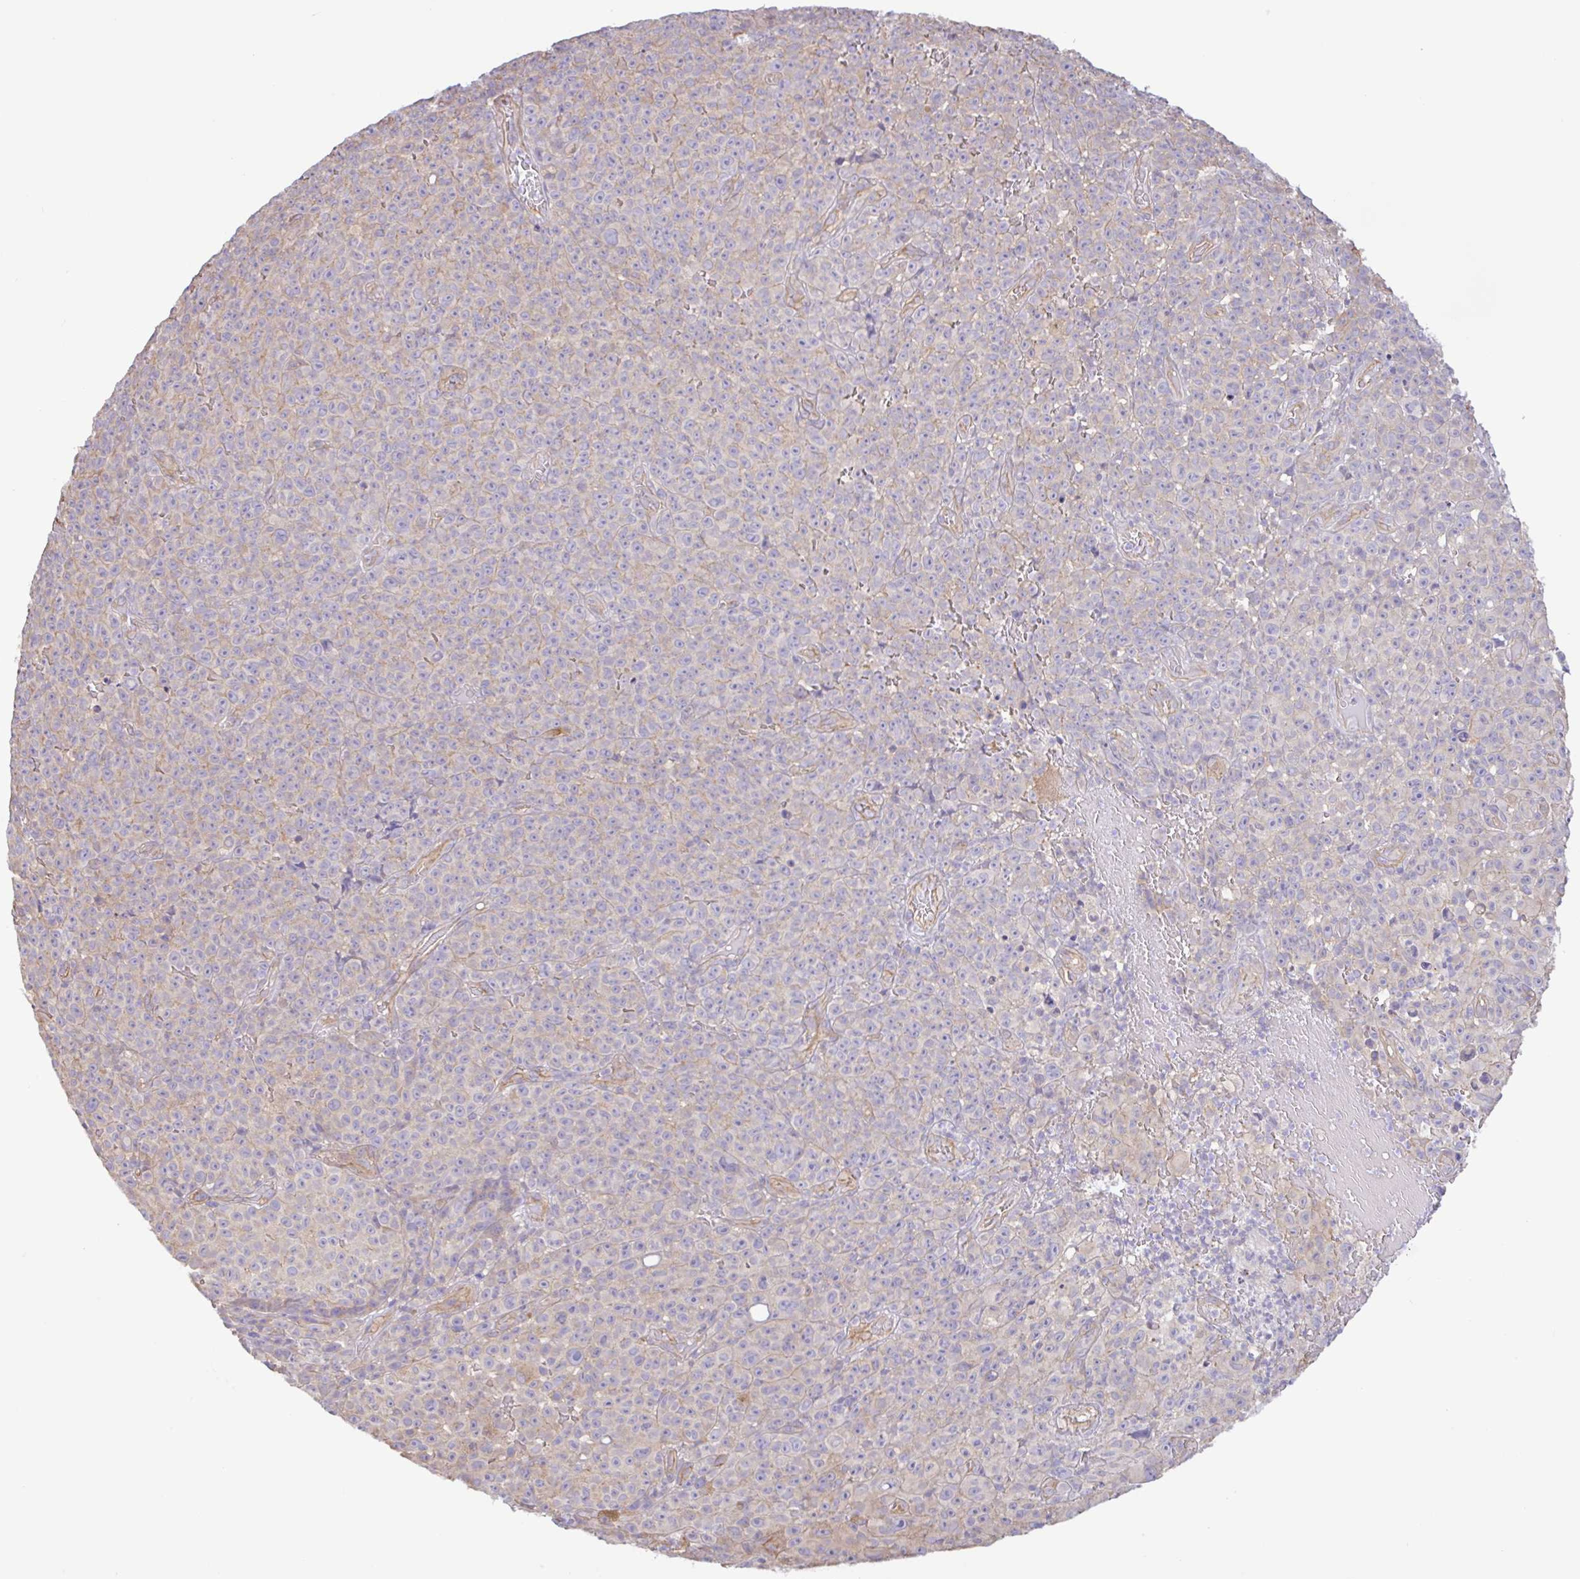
{"staining": {"intensity": "weak", "quantity": "25%-75%", "location": "cytoplasmic/membranous"}, "tissue": "melanoma", "cell_type": "Tumor cells", "image_type": "cancer", "snomed": [{"axis": "morphology", "description": "Malignant melanoma, NOS"}, {"axis": "topography", "description": "Skin"}], "caption": "Immunohistochemistry (IHC) micrograph of melanoma stained for a protein (brown), which shows low levels of weak cytoplasmic/membranous positivity in about 25%-75% of tumor cells.", "gene": "PLCD4", "patient": {"sex": "female", "age": 82}}